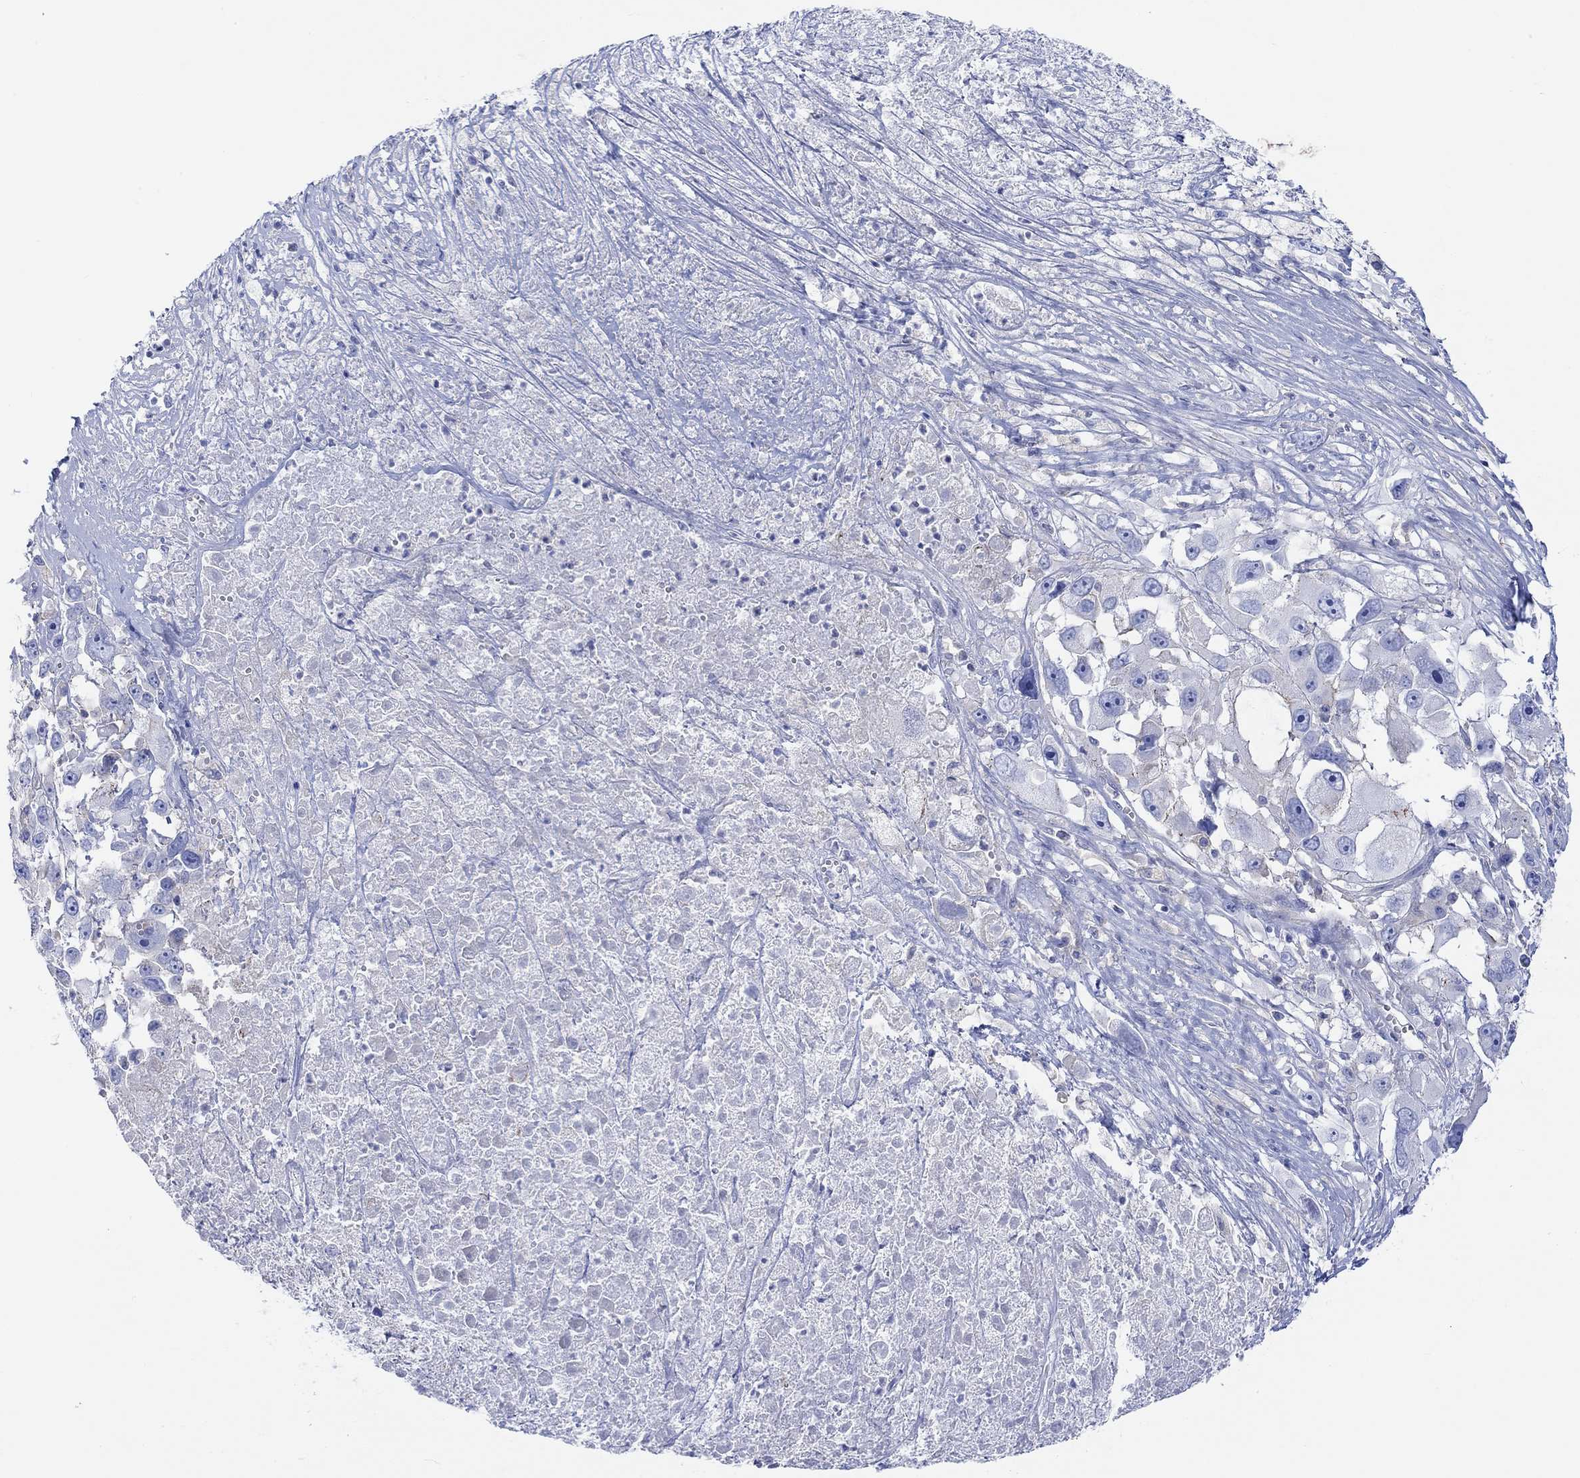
{"staining": {"intensity": "negative", "quantity": "none", "location": "none"}, "tissue": "melanoma", "cell_type": "Tumor cells", "image_type": "cancer", "snomed": [{"axis": "morphology", "description": "Malignant melanoma, Metastatic site"}, {"axis": "topography", "description": "Lymph node"}], "caption": "The immunohistochemistry (IHC) image has no significant positivity in tumor cells of melanoma tissue.", "gene": "REEP6", "patient": {"sex": "male", "age": 50}}